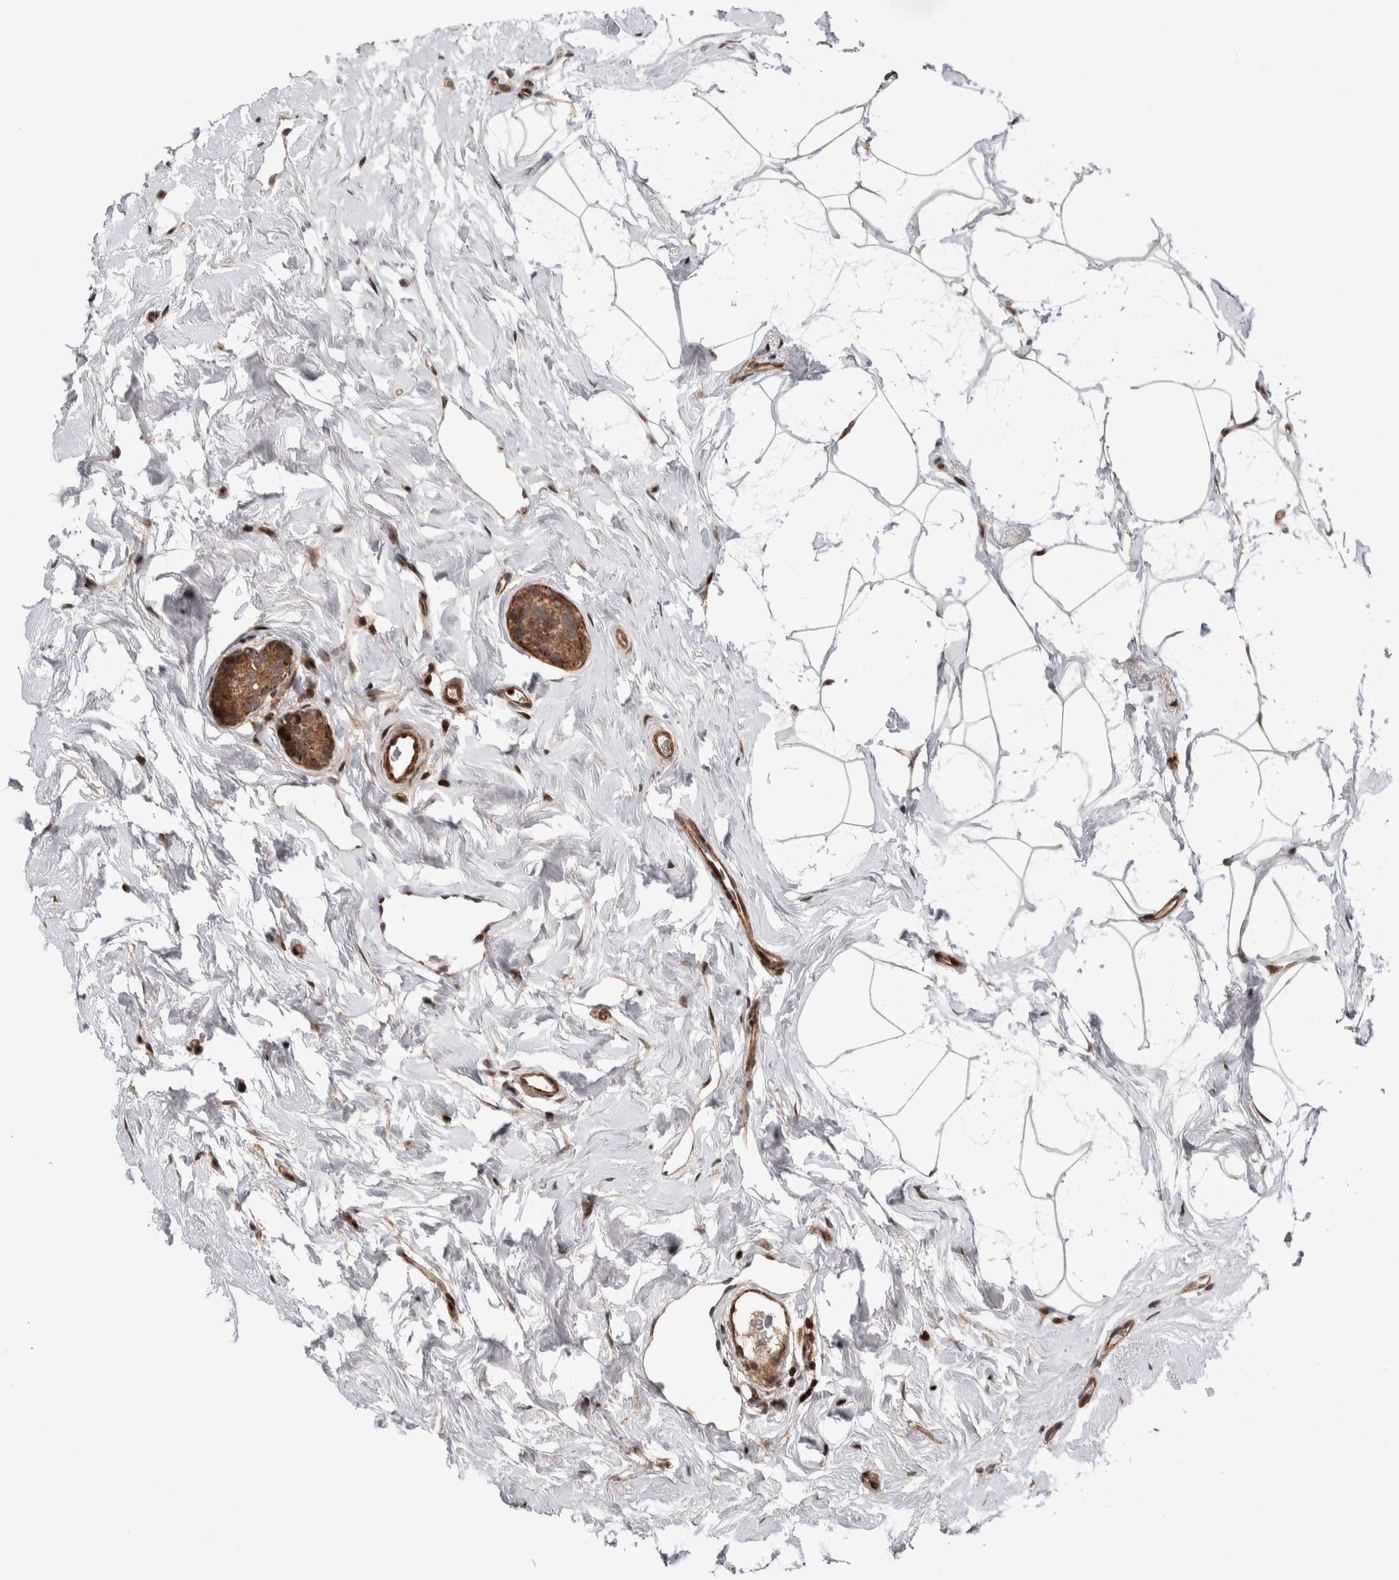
{"staining": {"intensity": "moderate", "quantity": ">75%", "location": "cytoplasmic/membranous"}, "tissue": "breast cancer", "cell_type": "Tumor cells", "image_type": "cancer", "snomed": [{"axis": "morphology", "description": "Duct carcinoma"}, {"axis": "topography", "description": "Breast"}], "caption": "The histopathology image displays staining of breast cancer, revealing moderate cytoplasmic/membranous protein expression (brown color) within tumor cells.", "gene": "ARFGEF1", "patient": {"sex": "female", "age": 55}}